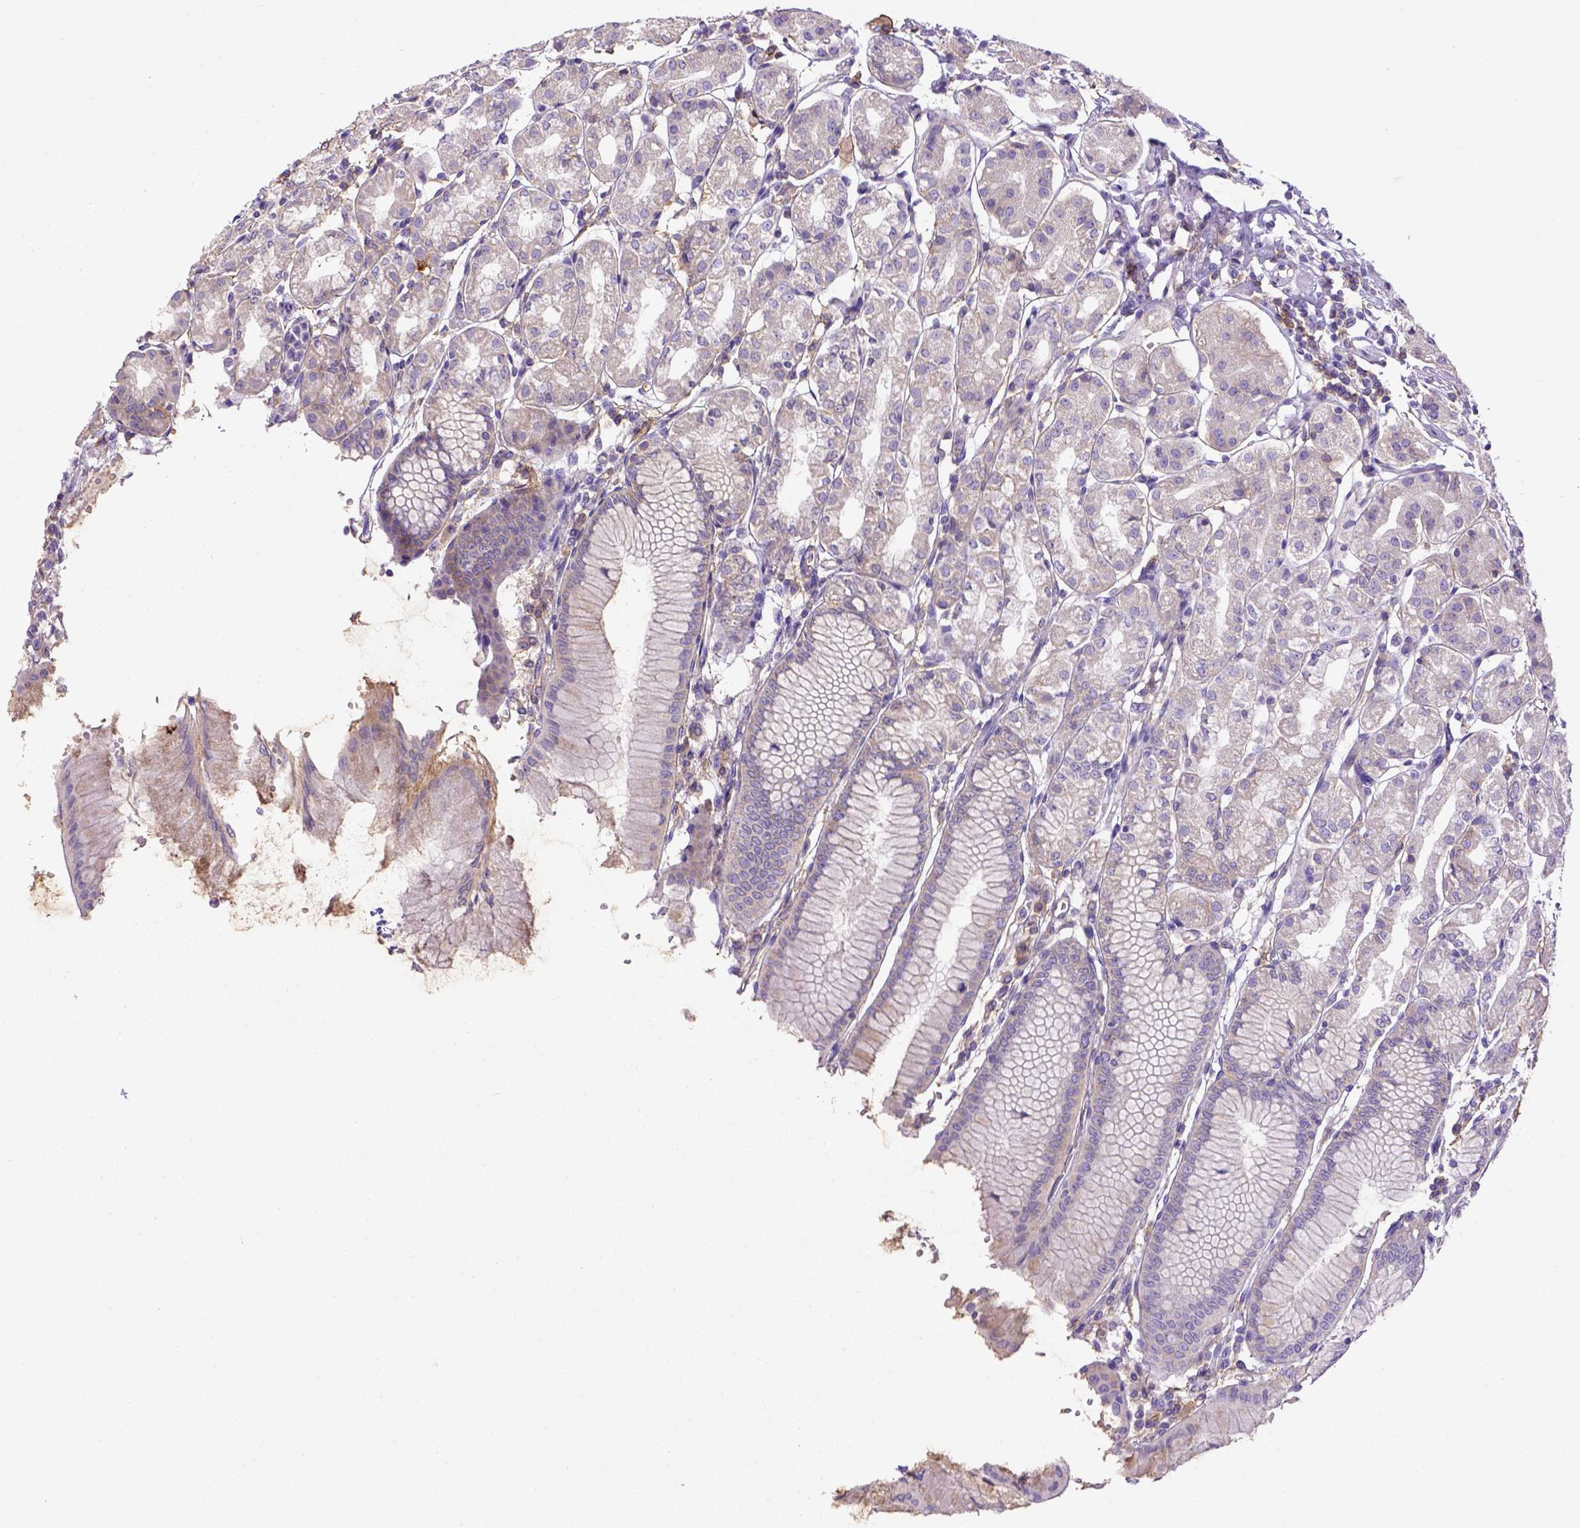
{"staining": {"intensity": "weak", "quantity": "<25%", "location": "cytoplasmic/membranous"}, "tissue": "stomach", "cell_type": "Glandular cells", "image_type": "normal", "snomed": [{"axis": "morphology", "description": "Normal tissue, NOS"}, {"axis": "topography", "description": "Skeletal muscle"}, {"axis": "topography", "description": "Stomach"}], "caption": "IHC of benign stomach reveals no staining in glandular cells.", "gene": "CD40", "patient": {"sex": "female", "age": 57}}